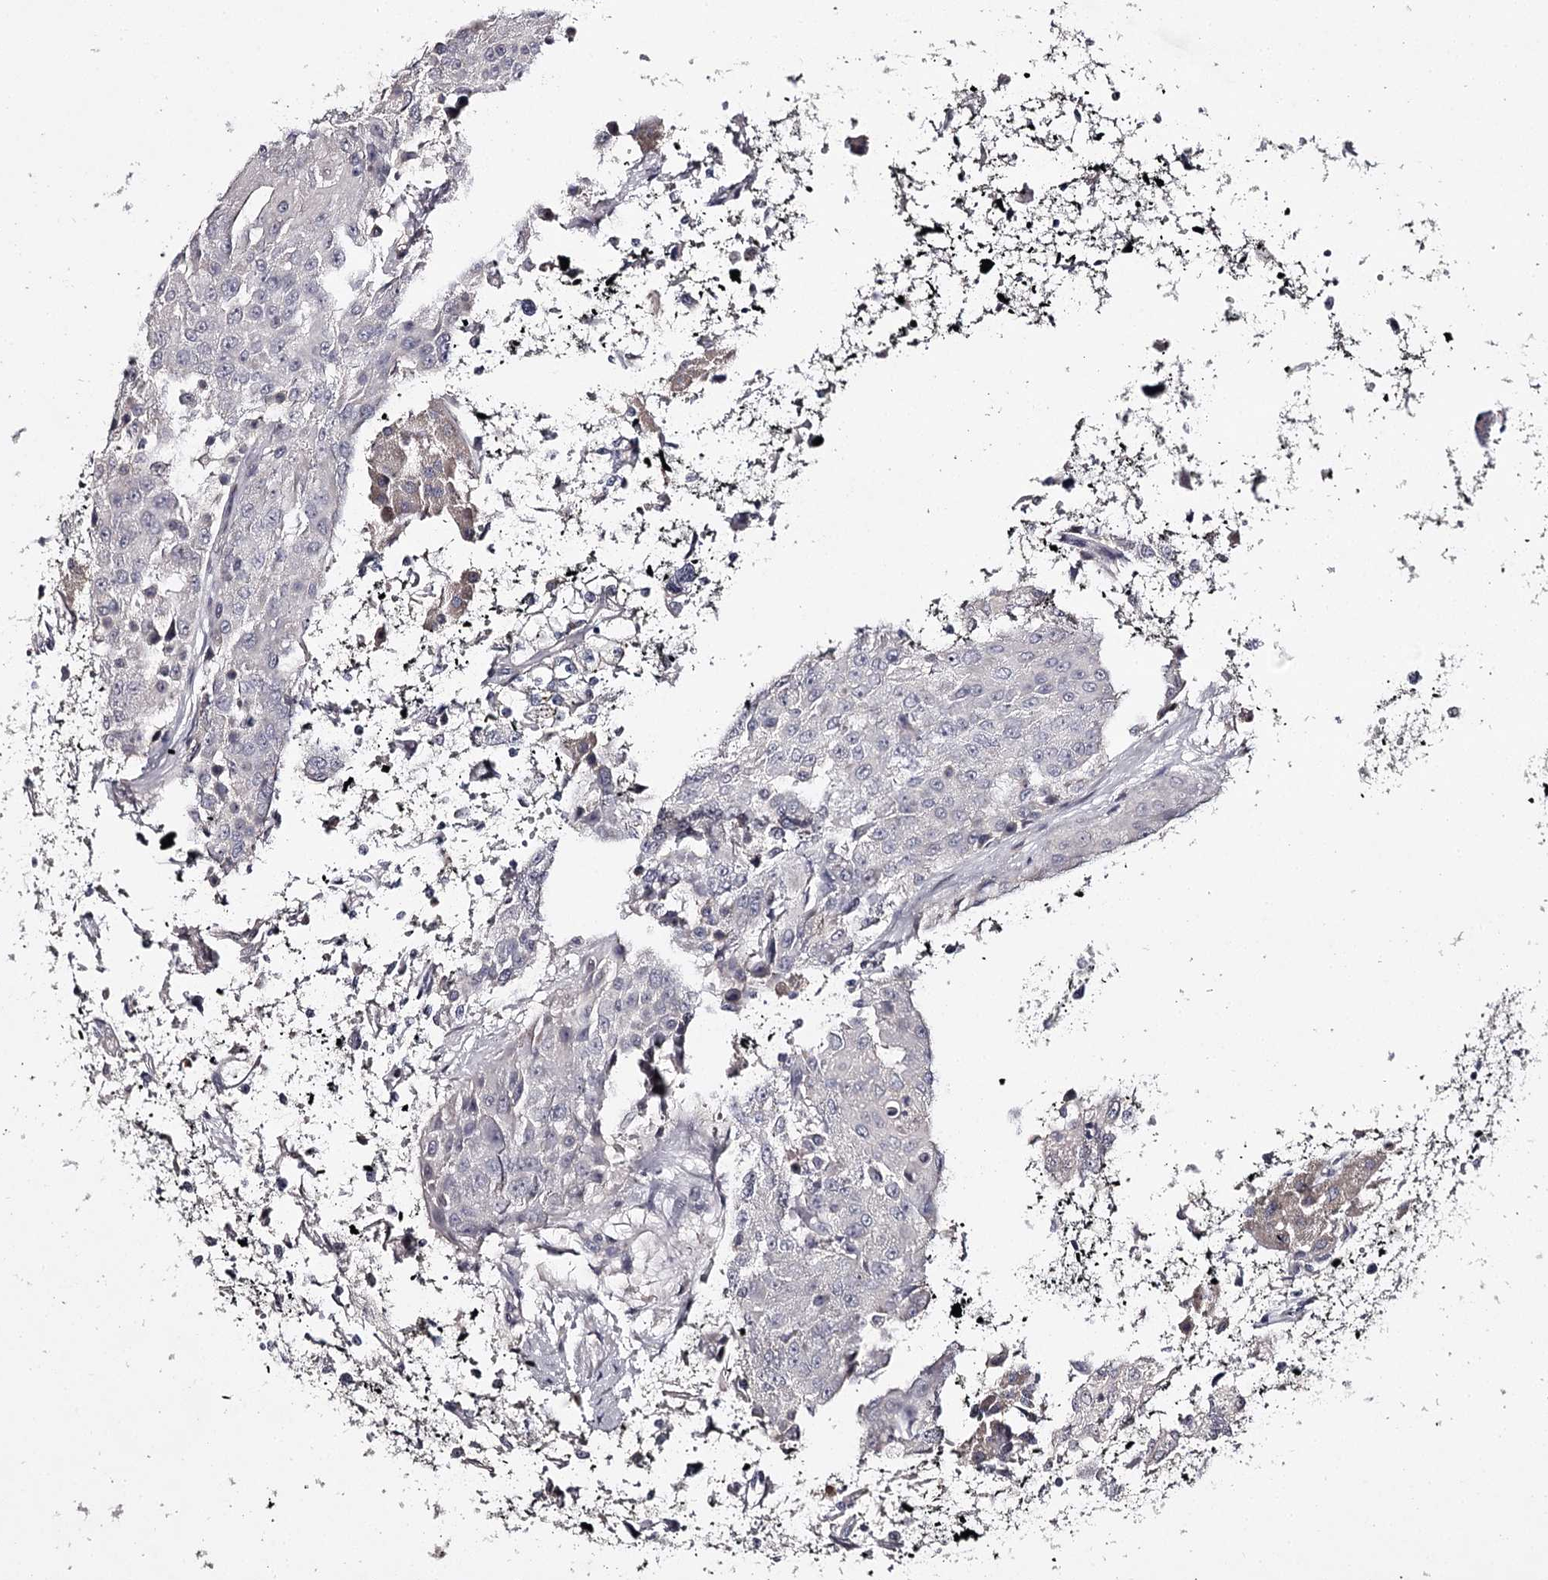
{"staining": {"intensity": "negative", "quantity": "none", "location": "none"}, "tissue": "renal cancer", "cell_type": "Tumor cells", "image_type": "cancer", "snomed": [{"axis": "morphology", "description": "Adenocarcinoma, NOS"}, {"axis": "topography", "description": "Kidney"}], "caption": "Immunohistochemistry histopathology image of neoplastic tissue: renal cancer stained with DAB demonstrates no significant protein positivity in tumor cells.", "gene": "PRM2", "patient": {"sex": "female", "age": 52}}